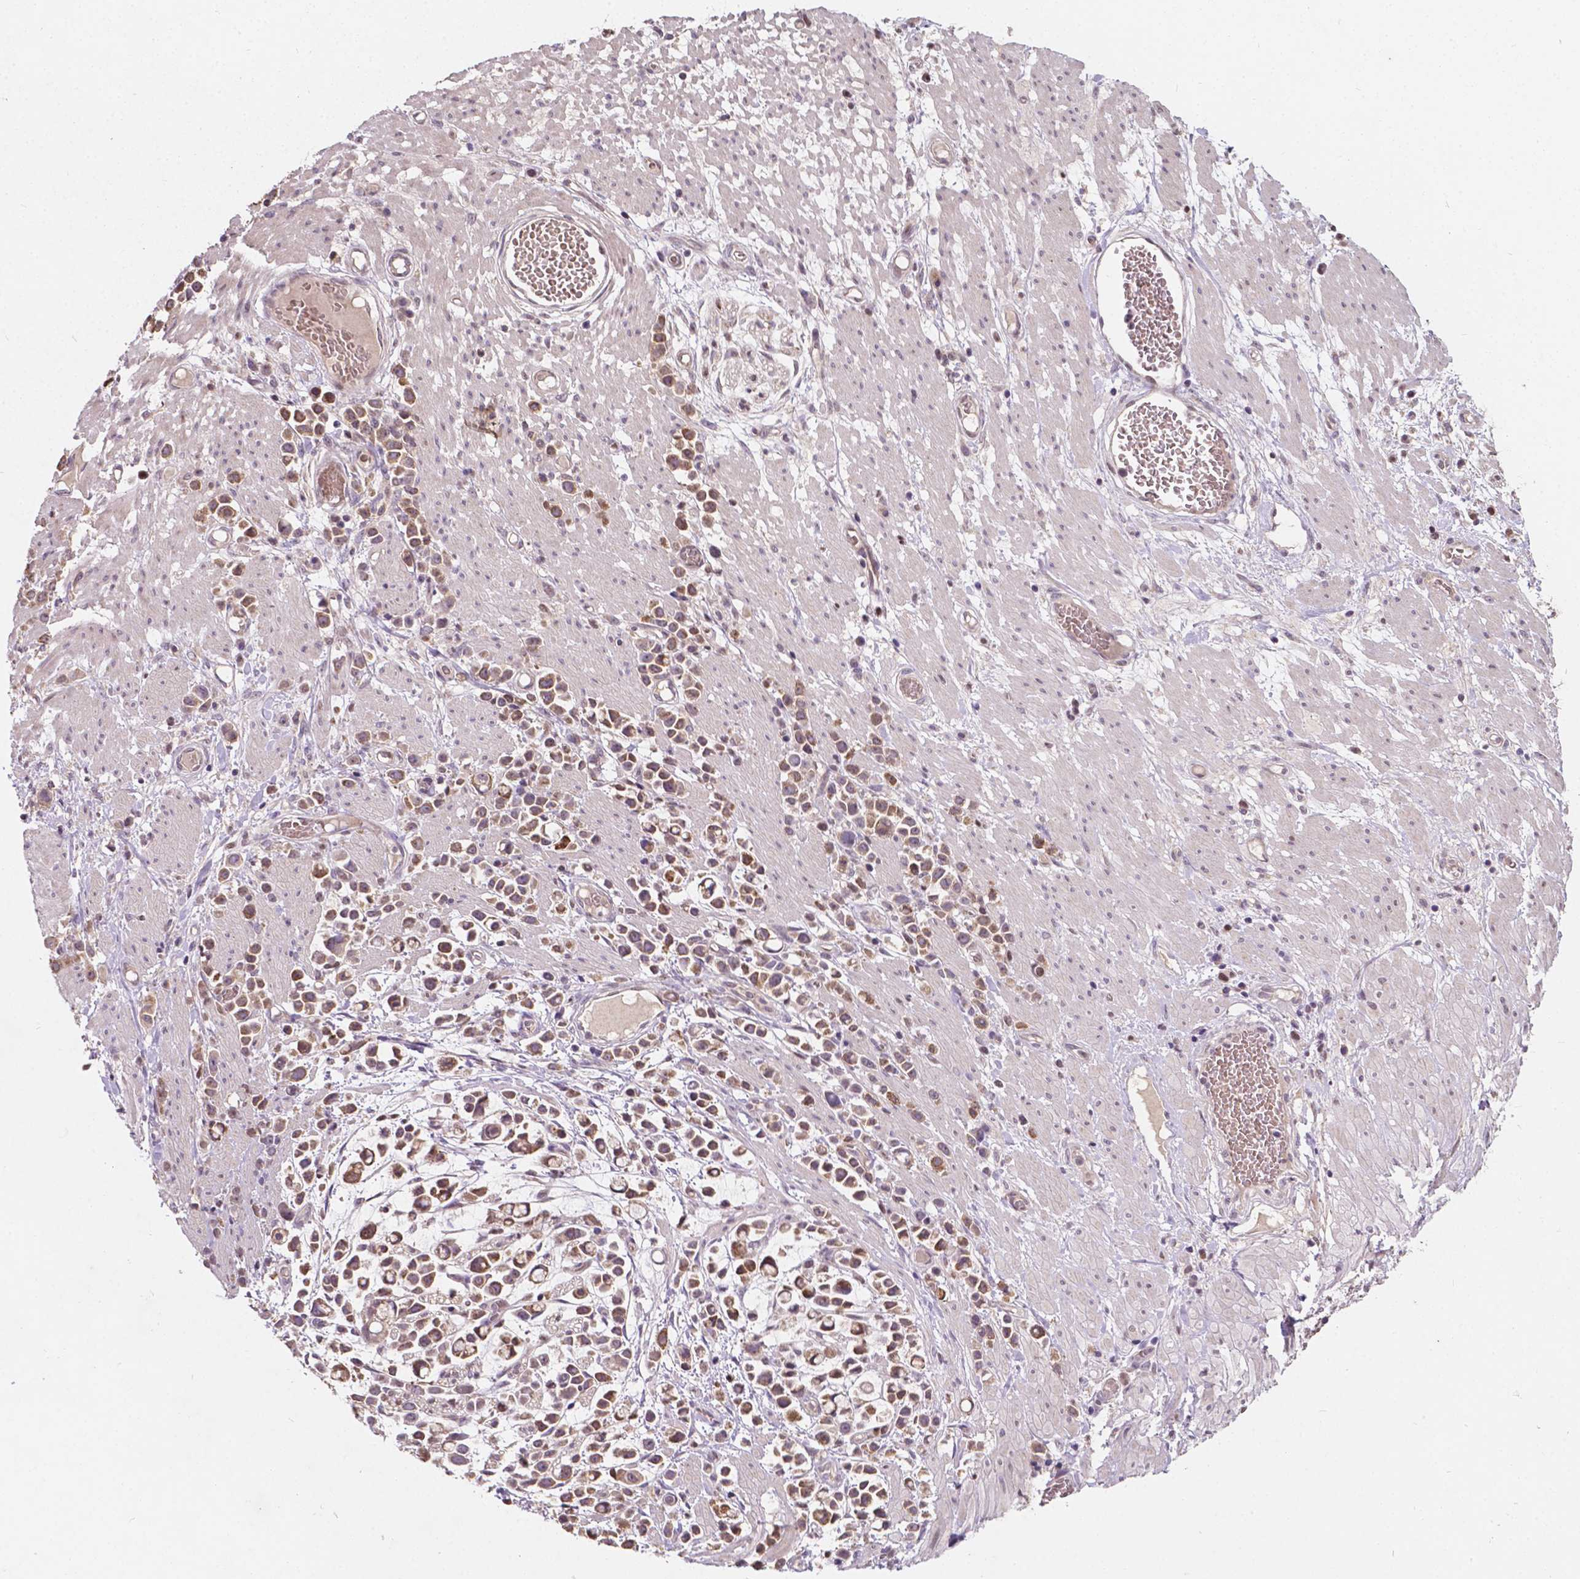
{"staining": {"intensity": "strong", "quantity": ">75%", "location": "cytoplasmic/membranous"}, "tissue": "stomach cancer", "cell_type": "Tumor cells", "image_type": "cancer", "snomed": [{"axis": "morphology", "description": "Adenocarcinoma, NOS"}, {"axis": "topography", "description": "Stomach"}], "caption": "This histopathology image reveals stomach adenocarcinoma stained with immunohistochemistry to label a protein in brown. The cytoplasmic/membranous of tumor cells show strong positivity for the protein. Nuclei are counter-stained blue.", "gene": "DUSP16", "patient": {"sex": "male", "age": 82}}